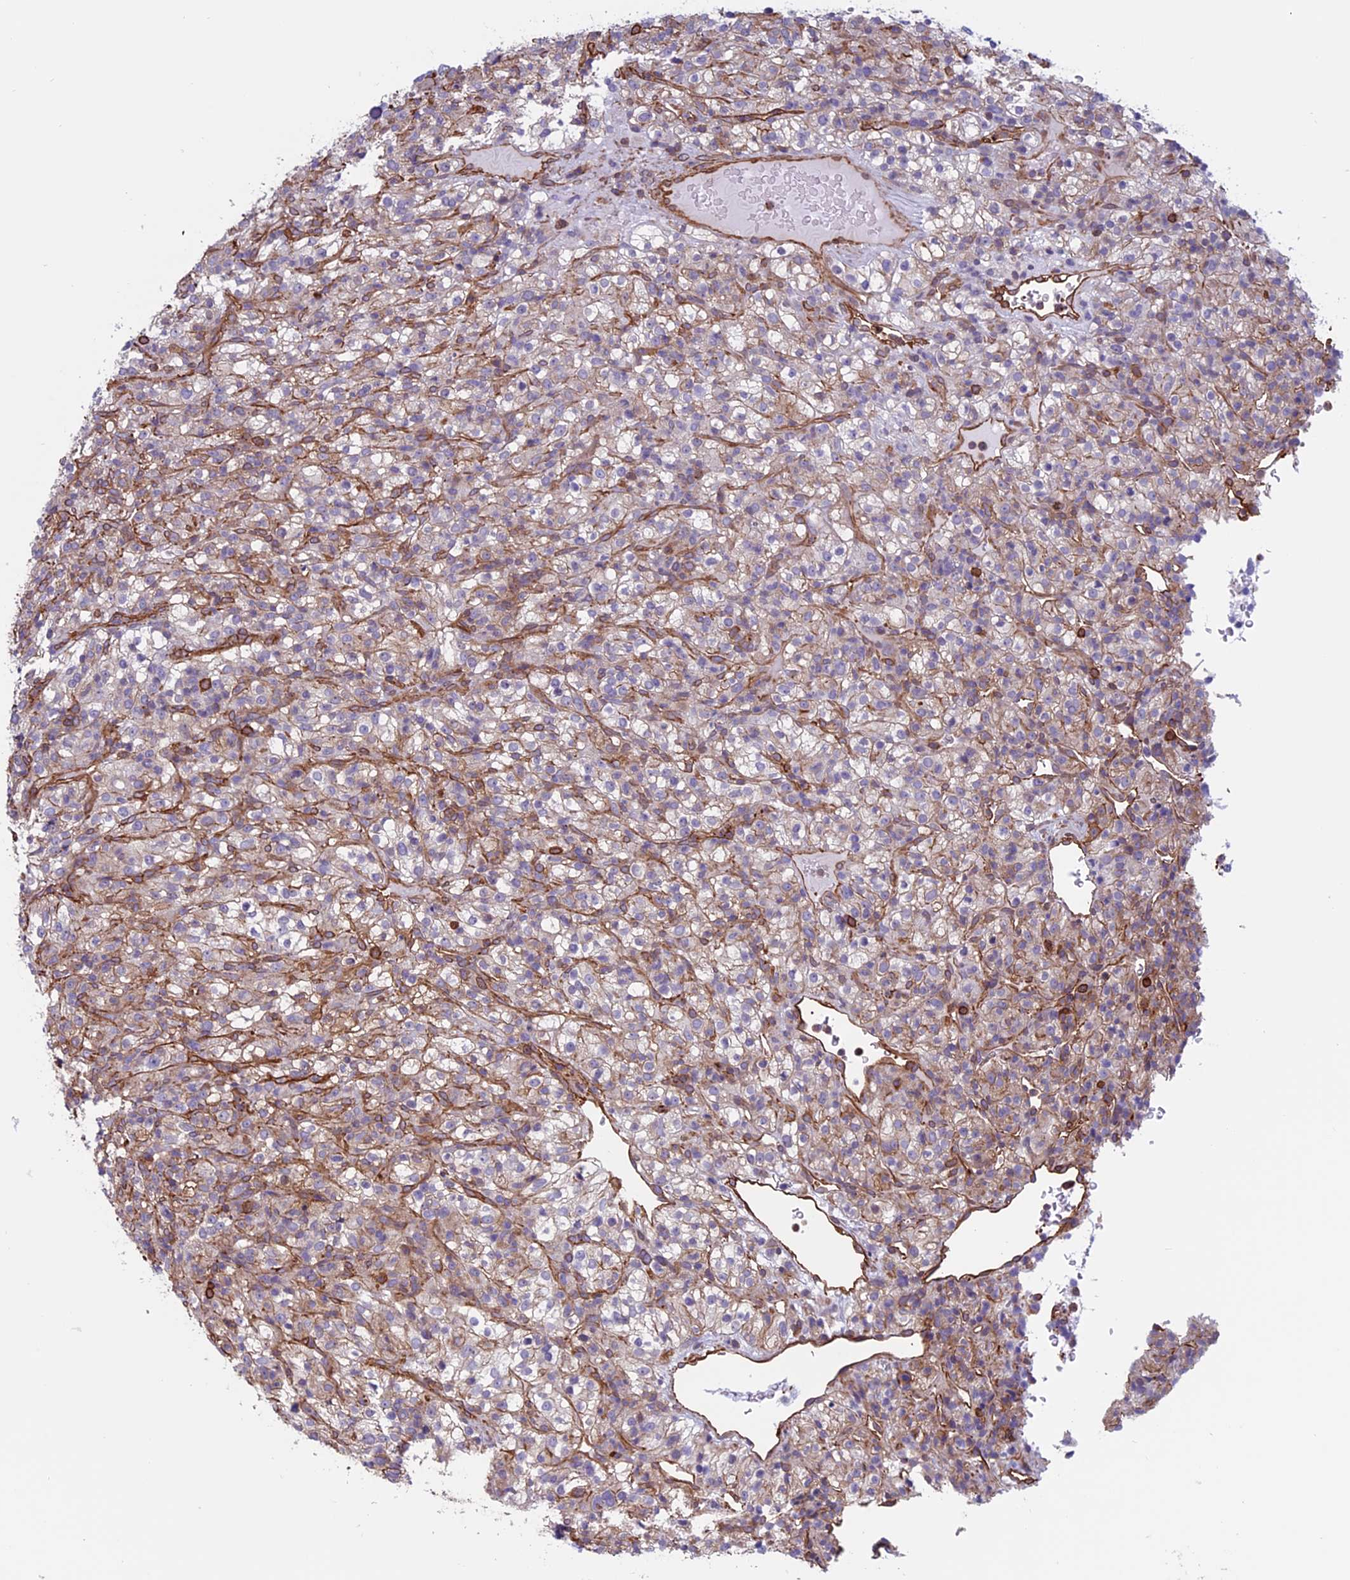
{"staining": {"intensity": "moderate", "quantity": "25%-75%", "location": "cytoplasmic/membranous"}, "tissue": "renal cancer", "cell_type": "Tumor cells", "image_type": "cancer", "snomed": [{"axis": "morphology", "description": "Normal tissue, NOS"}, {"axis": "morphology", "description": "Adenocarcinoma, NOS"}, {"axis": "topography", "description": "Kidney"}], "caption": "A brown stain highlights moderate cytoplasmic/membranous positivity of a protein in renal adenocarcinoma tumor cells. (DAB IHC with brightfield microscopy, high magnification).", "gene": "ANGPTL2", "patient": {"sex": "female", "age": 72}}